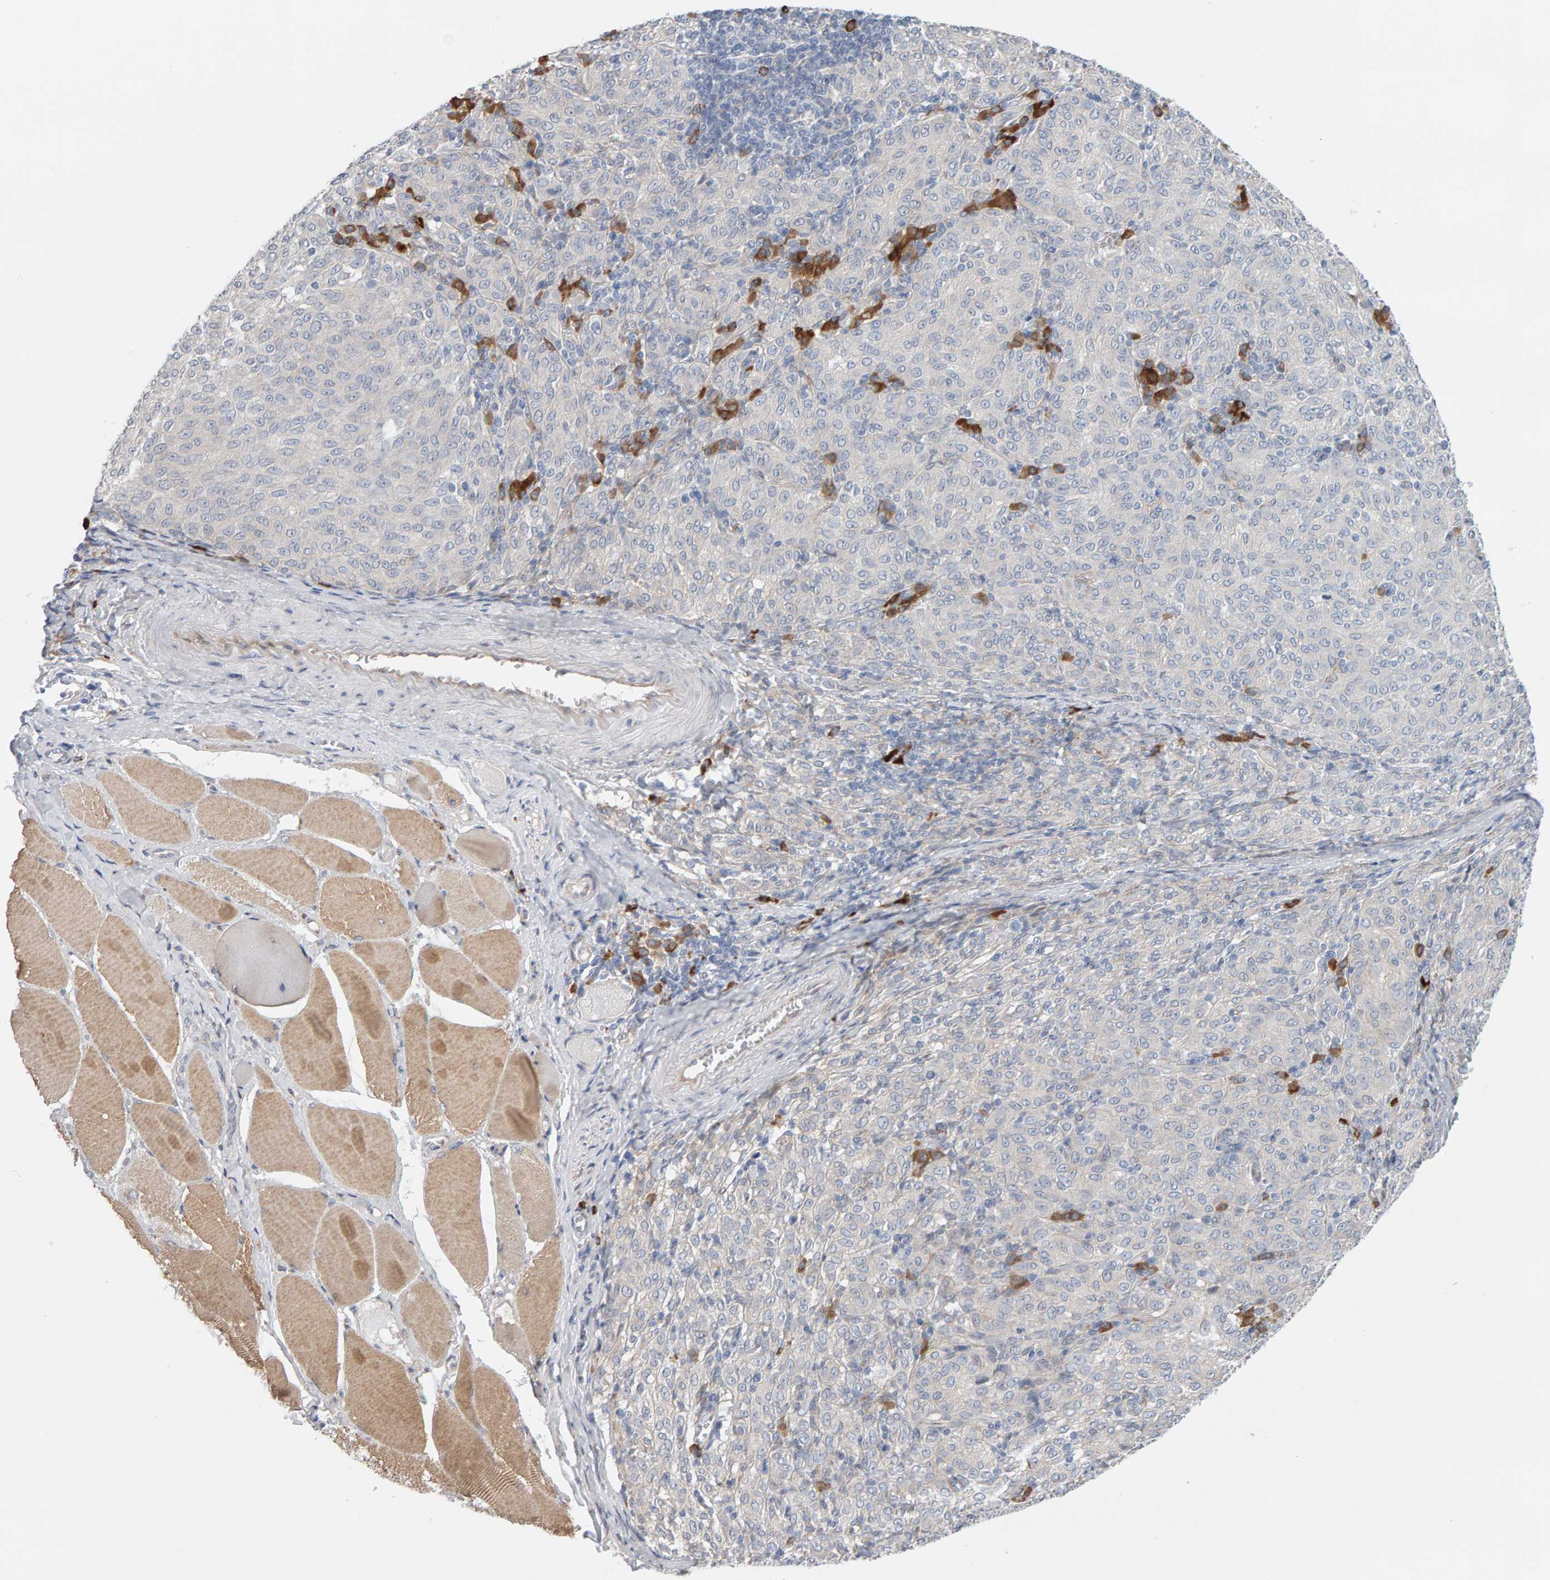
{"staining": {"intensity": "negative", "quantity": "none", "location": "none"}, "tissue": "melanoma", "cell_type": "Tumor cells", "image_type": "cancer", "snomed": [{"axis": "morphology", "description": "Malignant melanoma, NOS"}, {"axis": "topography", "description": "Skin"}], "caption": "DAB (3,3'-diaminobenzidine) immunohistochemical staining of human malignant melanoma reveals no significant staining in tumor cells.", "gene": "ENGASE", "patient": {"sex": "female", "age": 72}}